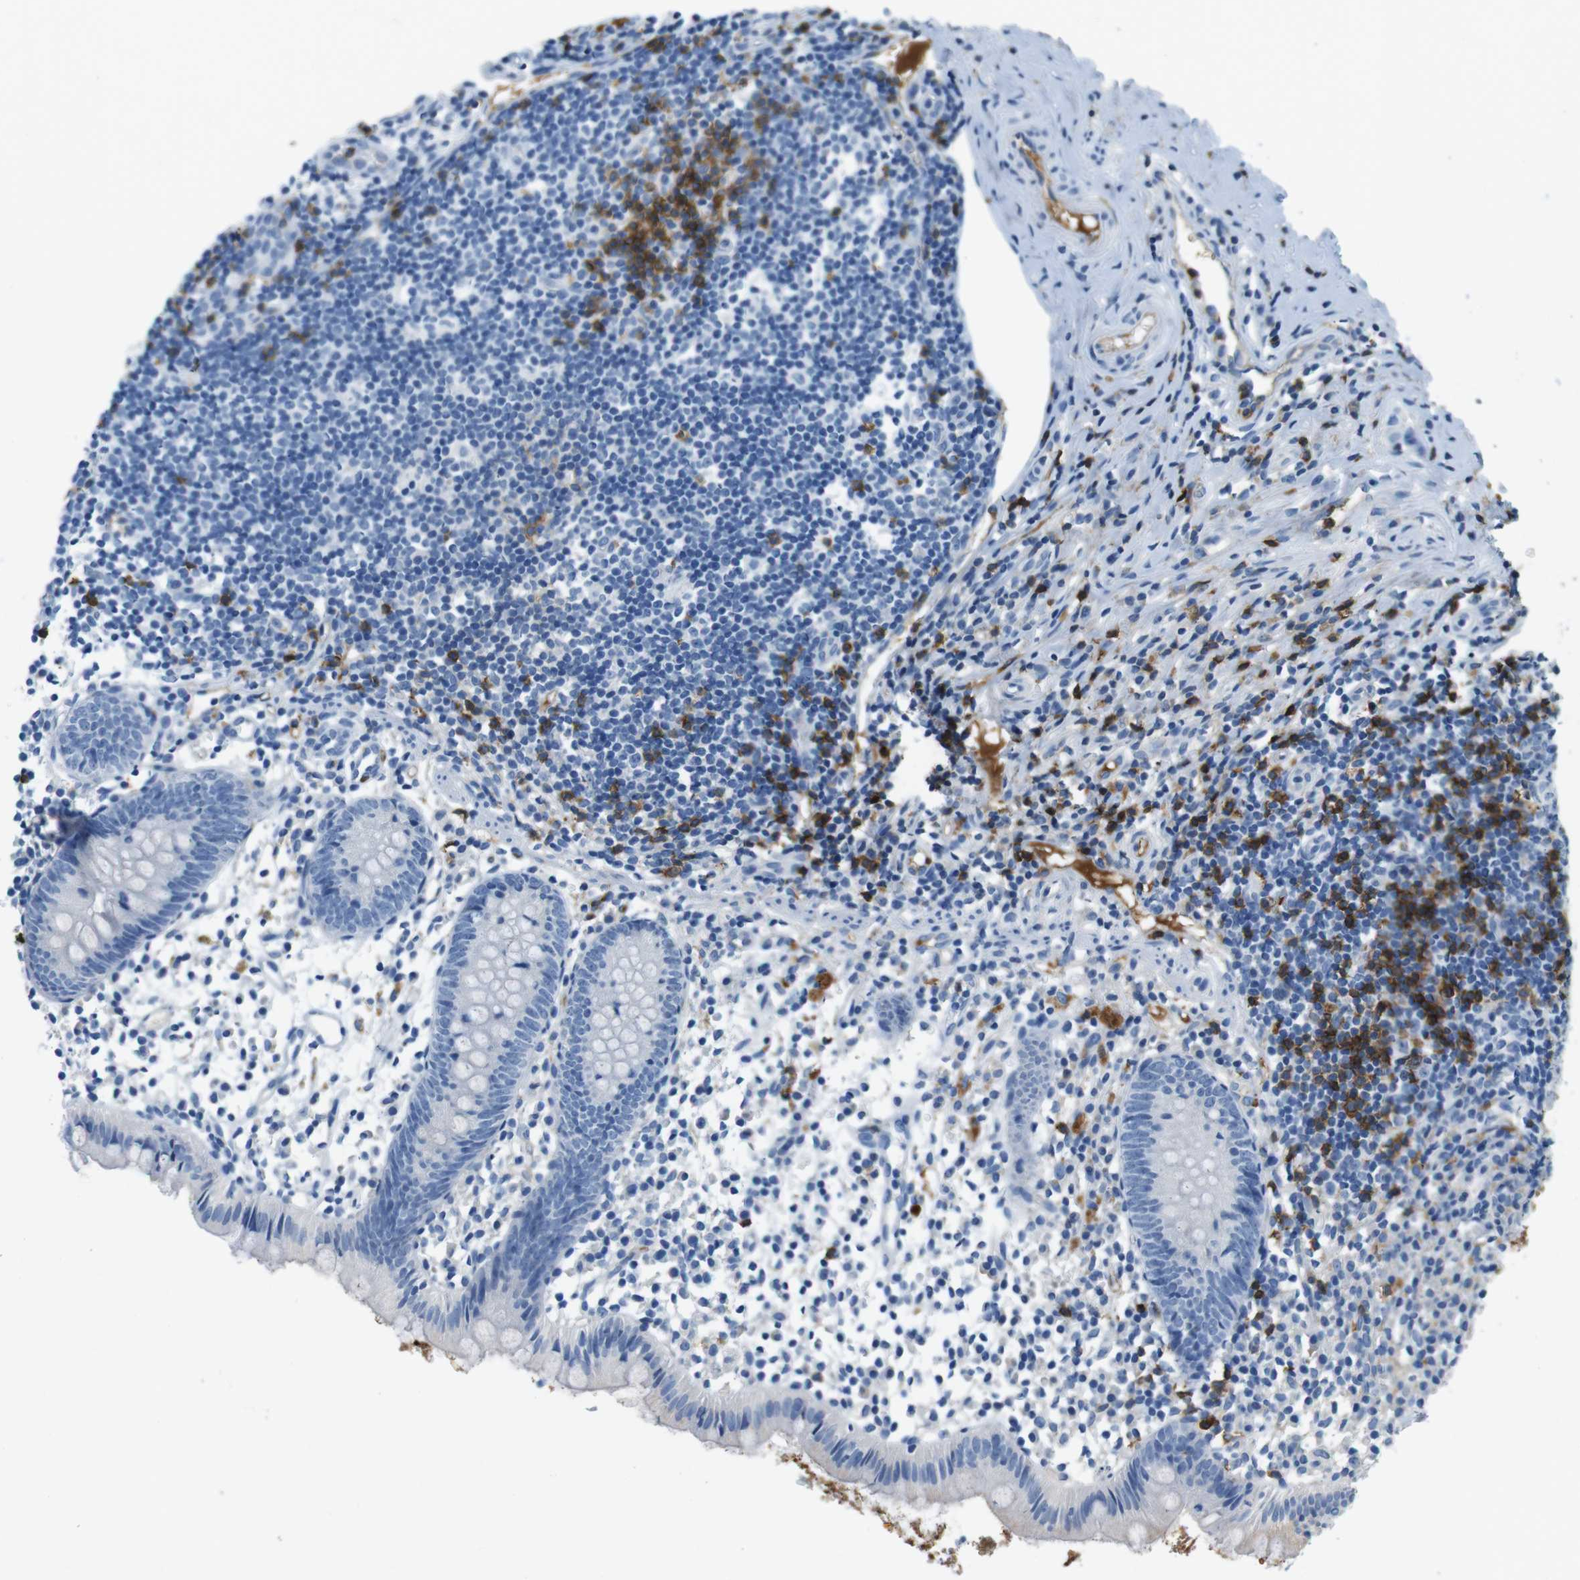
{"staining": {"intensity": "negative", "quantity": "none", "location": "none"}, "tissue": "appendix", "cell_type": "Glandular cells", "image_type": "normal", "snomed": [{"axis": "morphology", "description": "Normal tissue, NOS"}, {"axis": "topography", "description": "Appendix"}], "caption": "Immunohistochemistry image of benign appendix: human appendix stained with DAB reveals no significant protein expression in glandular cells.", "gene": "IGHD", "patient": {"sex": "female", "age": 20}}